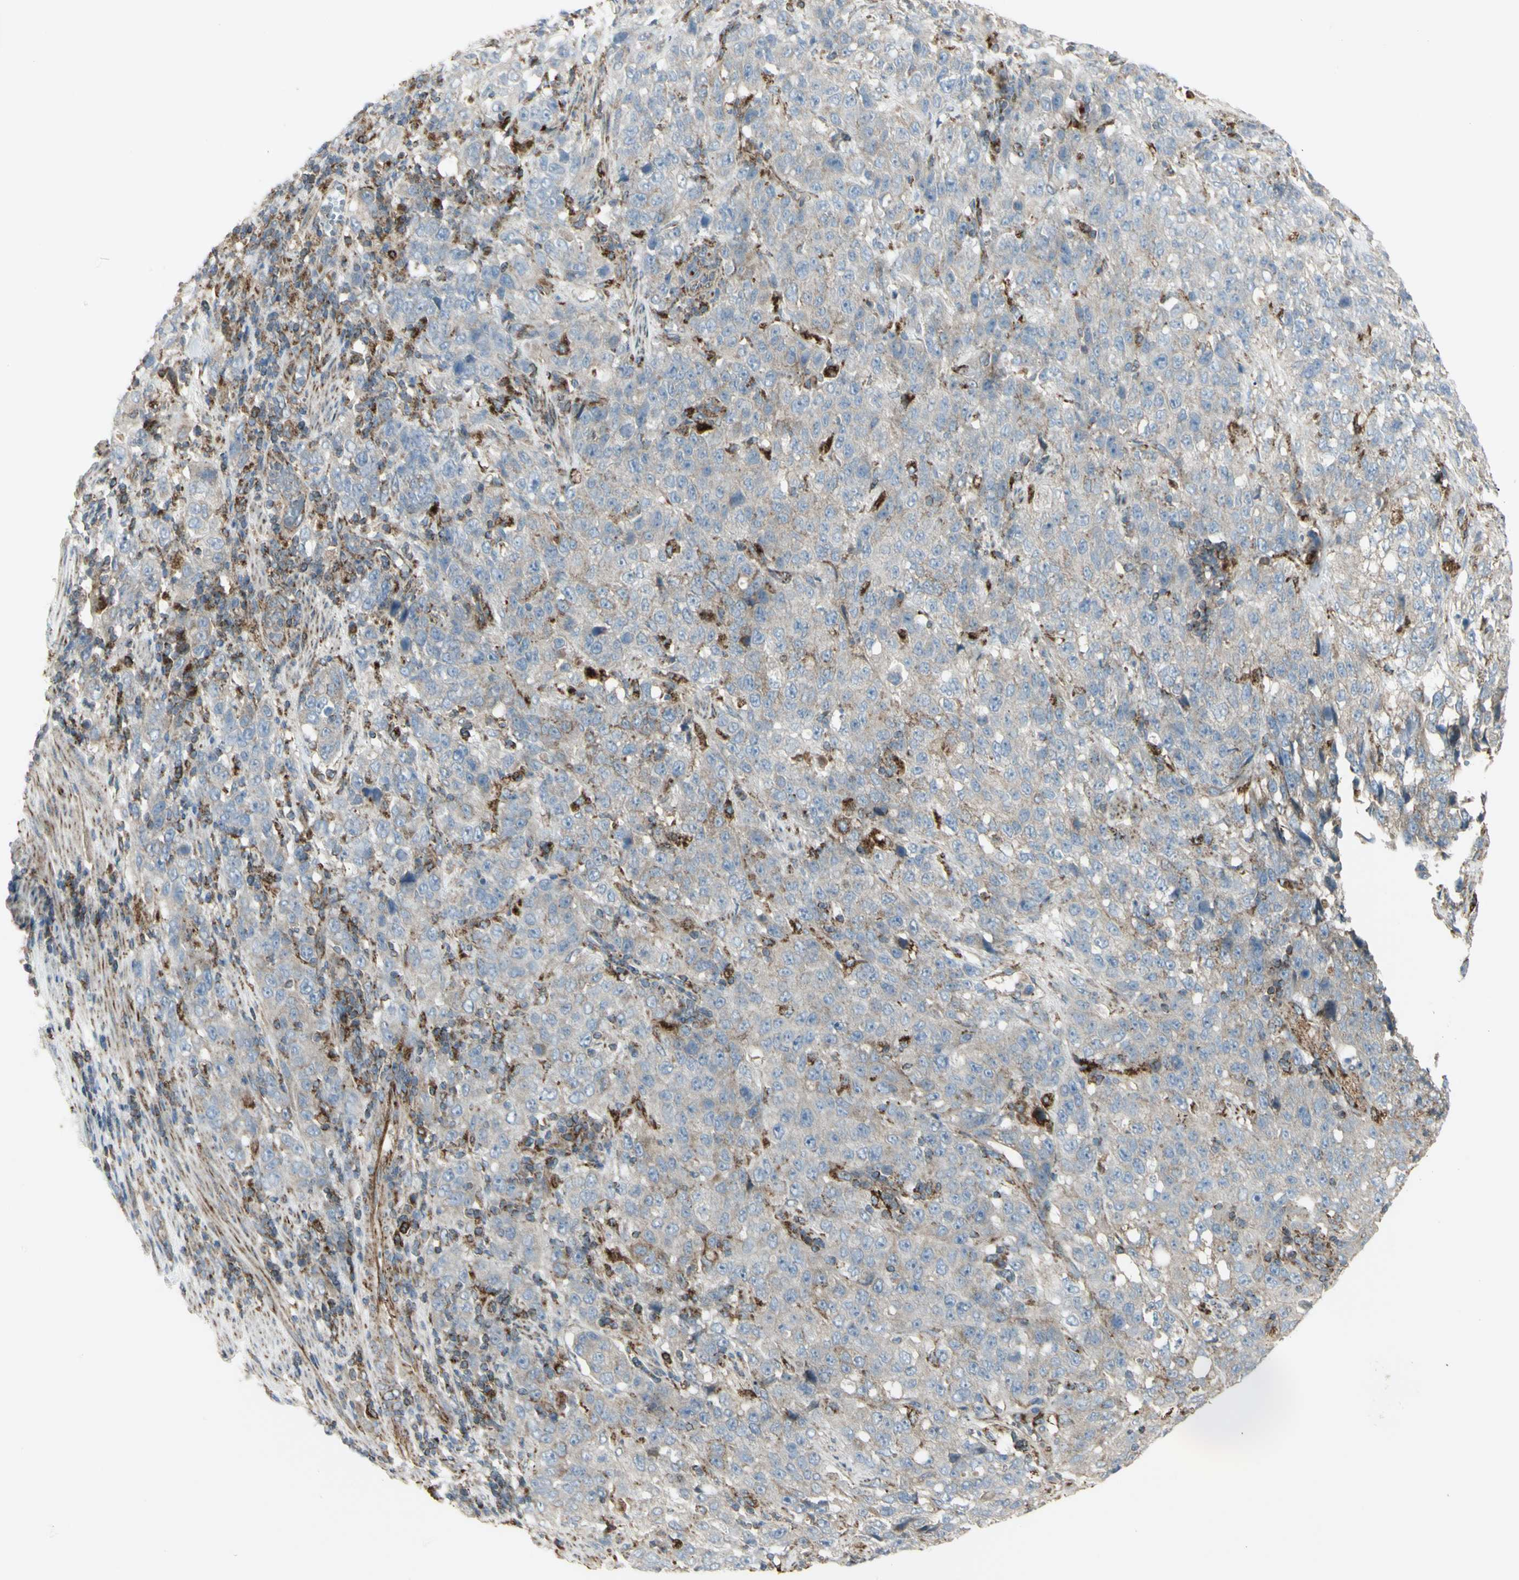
{"staining": {"intensity": "weak", "quantity": "25%-75%", "location": "cytoplasmic/membranous"}, "tissue": "stomach cancer", "cell_type": "Tumor cells", "image_type": "cancer", "snomed": [{"axis": "morphology", "description": "Normal tissue, NOS"}, {"axis": "morphology", "description": "Adenocarcinoma, NOS"}, {"axis": "topography", "description": "Stomach"}], "caption": "Tumor cells reveal low levels of weak cytoplasmic/membranous expression in about 25%-75% of cells in stomach cancer (adenocarcinoma).", "gene": "CYB5R1", "patient": {"sex": "male", "age": 48}}